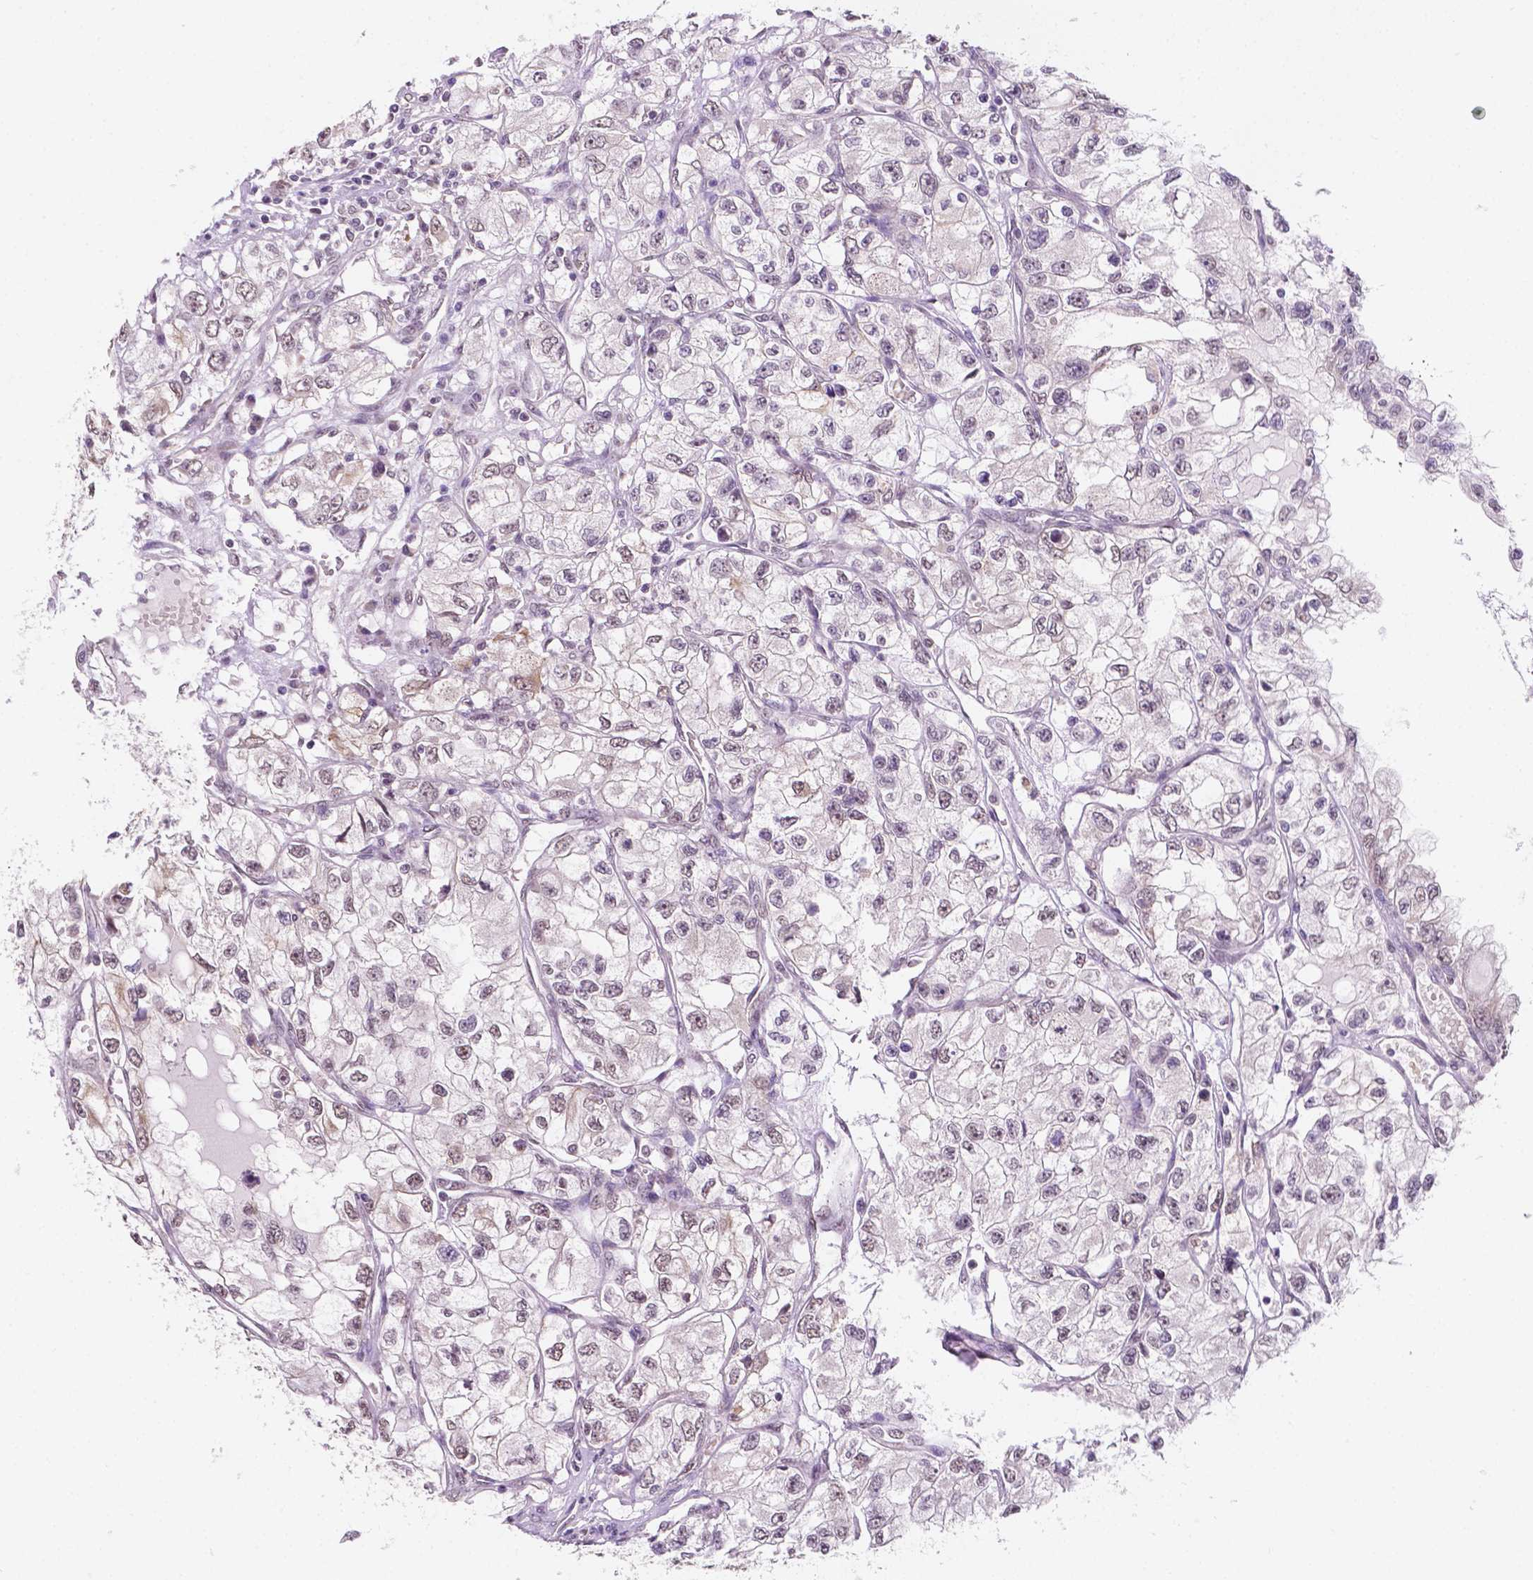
{"staining": {"intensity": "negative", "quantity": "none", "location": "none"}, "tissue": "renal cancer", "cell_type": "Tumor cells", "image_type": "cancer", "snomed": [{"axis": "morphology", "description": "Adenocarcinoma, NOS"}, {"axis": "topography", "description": "Kidney"}], "caption": "Protein analysis of renal adenocarcinoma exhibits no significant staining in tumor cells. (Stains: DAB IHC with hematoxylin counter stain, Microscopy: brightfield microscopy at high magnification).", "gene": "SHLD3", "patient": {"sex": "female", "age": 59}}